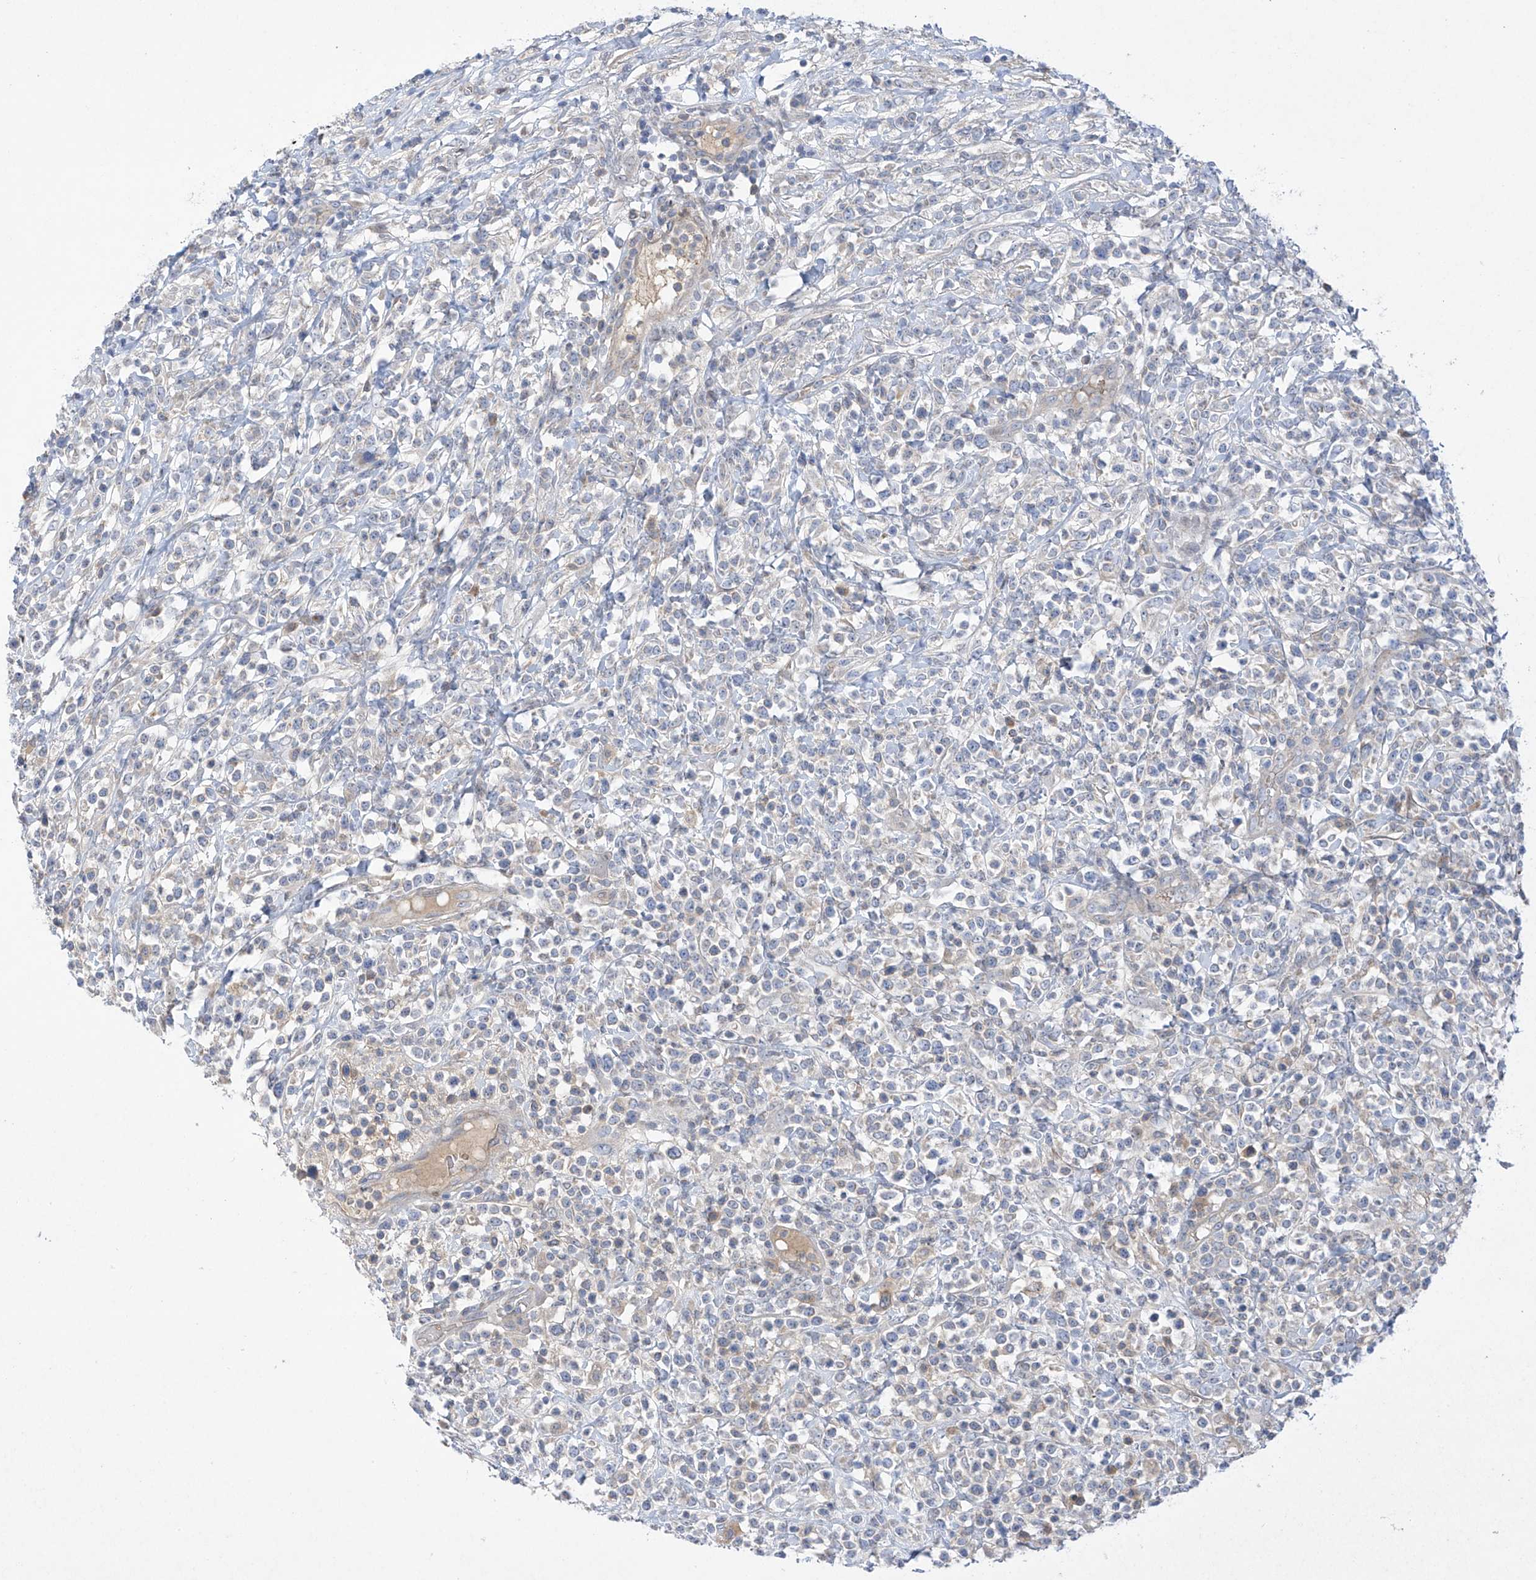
{"staining": {"intensity": "negative", "quantity": "none", "location": "none"}, "tissue": "lymphoma", "cell_type": "Tumor cells", "image_type": "cancer", "snomed": [{"axis": "morphology", "description": "Malignant lymphoma, non-Hodgkin's type, High grade"}, {"axis": "topography", "description": "Colon"}], "caption": "A micrograph of human high-grade malignant lymphoma, non-Hodgkin's type is negative for staining in tumor cells. Brightfield microscopy of immunohistochemistry stained with DAB (3,3'-diaminobenzidine) (brown) and hematoxylin (blue), captured at high magnification.", "gene": "METTL18", "patient": {"sex": "female", "age": 53}}